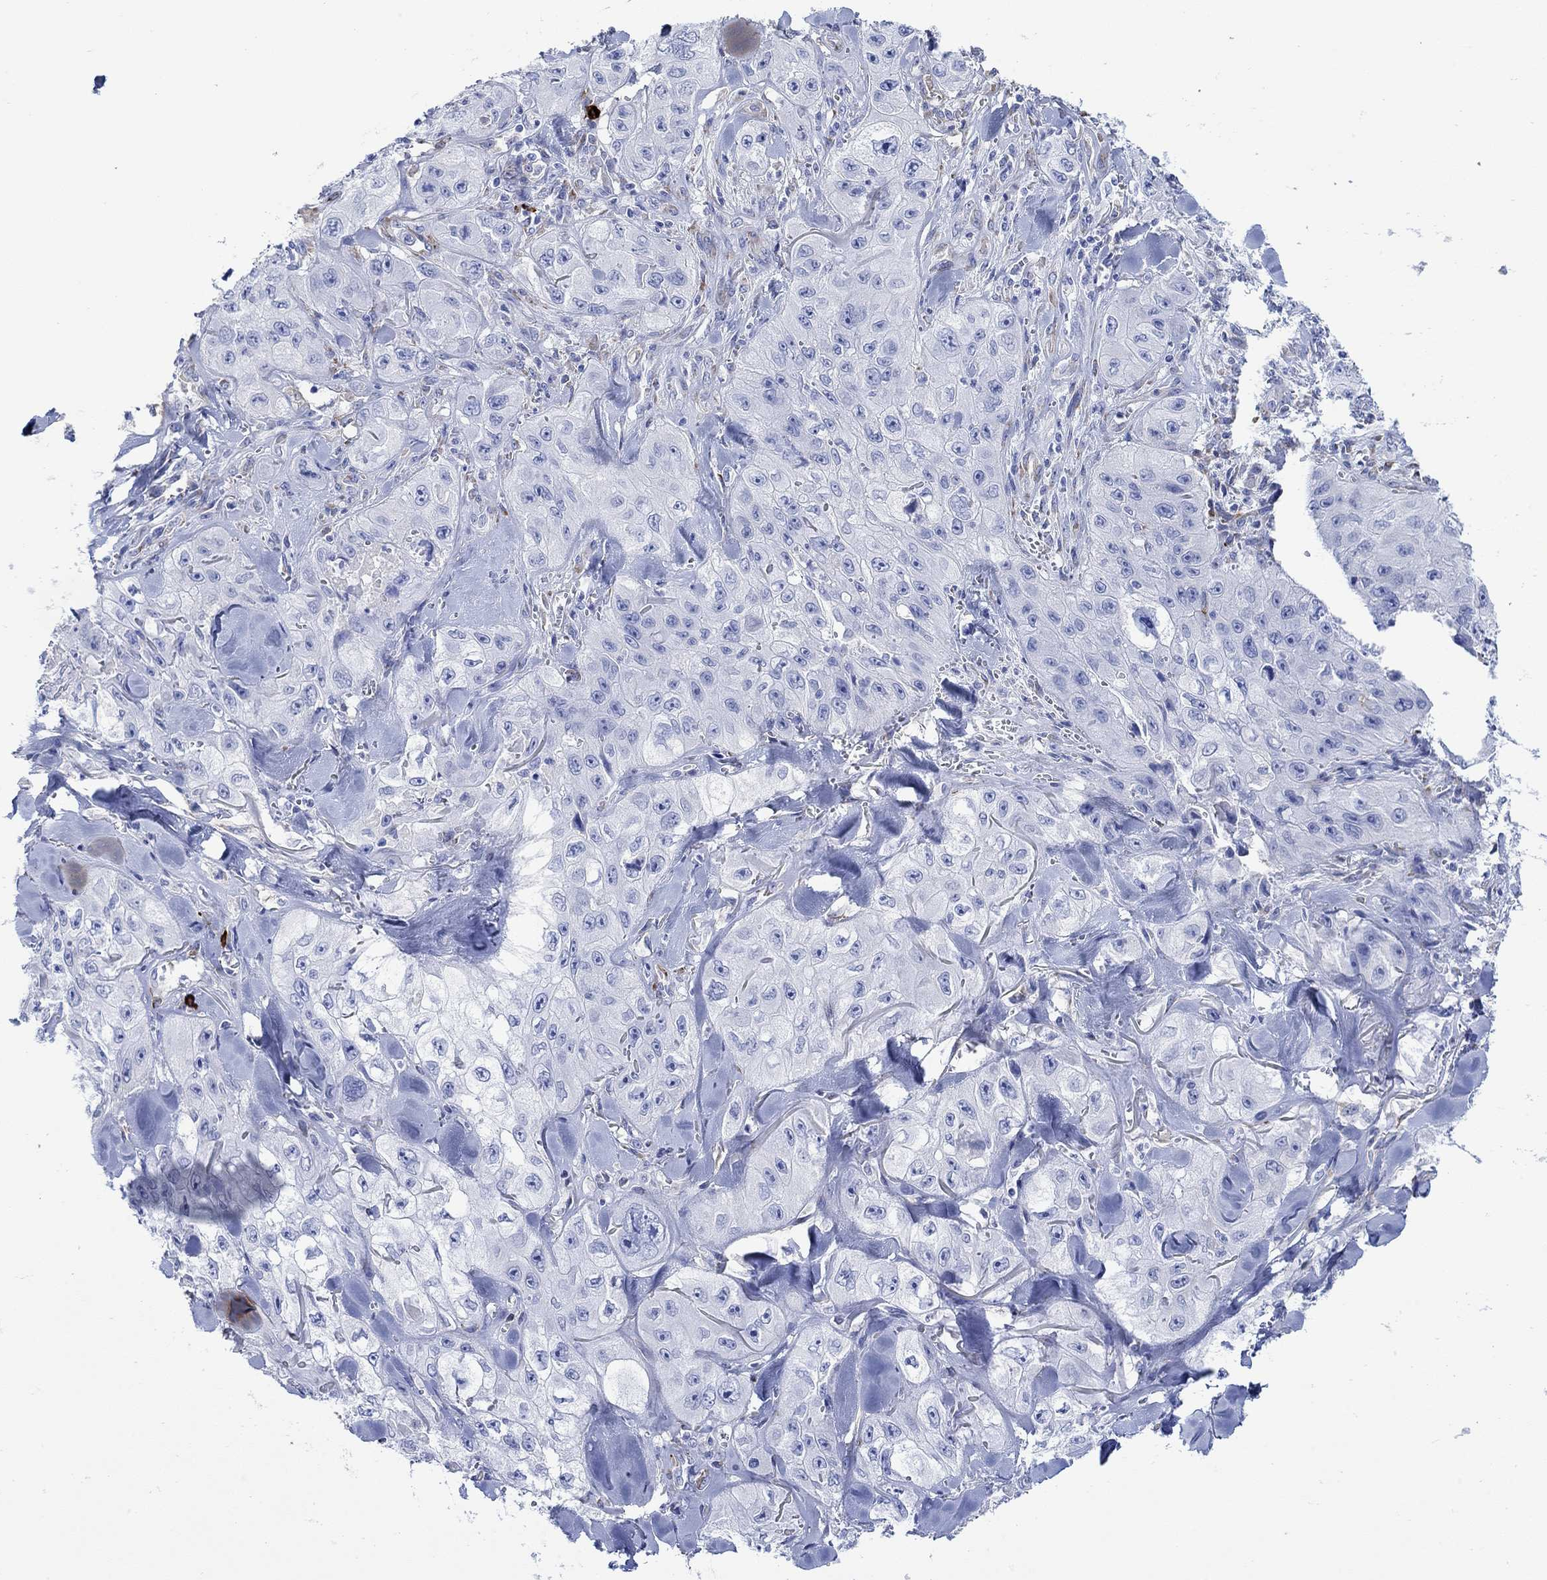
{"staining": {"intensity": "negative", "quantity": "none", "location": "none"}, "tissue": "skin cancer", "cell_type": "Tumor cells", "image_type": "cancer", "snomed": [{"axis": "morphology", "description": "Squamous cell carcinoma, NOS"}, {"axis": "topography", "description": "Skin"}, {"axis": "topography", "description": "Subcutis"}], "caption": "High magnification brightfield microscopy of skin squamous cell carcinoma stained with DAB (3,3'-diaminobenzidine) (brown) and counterstained with hematoxylin (blue): tumor cells show no significant expression.", "gene": "P2RY6", "patient": {"sex": "male", "age": 73}}